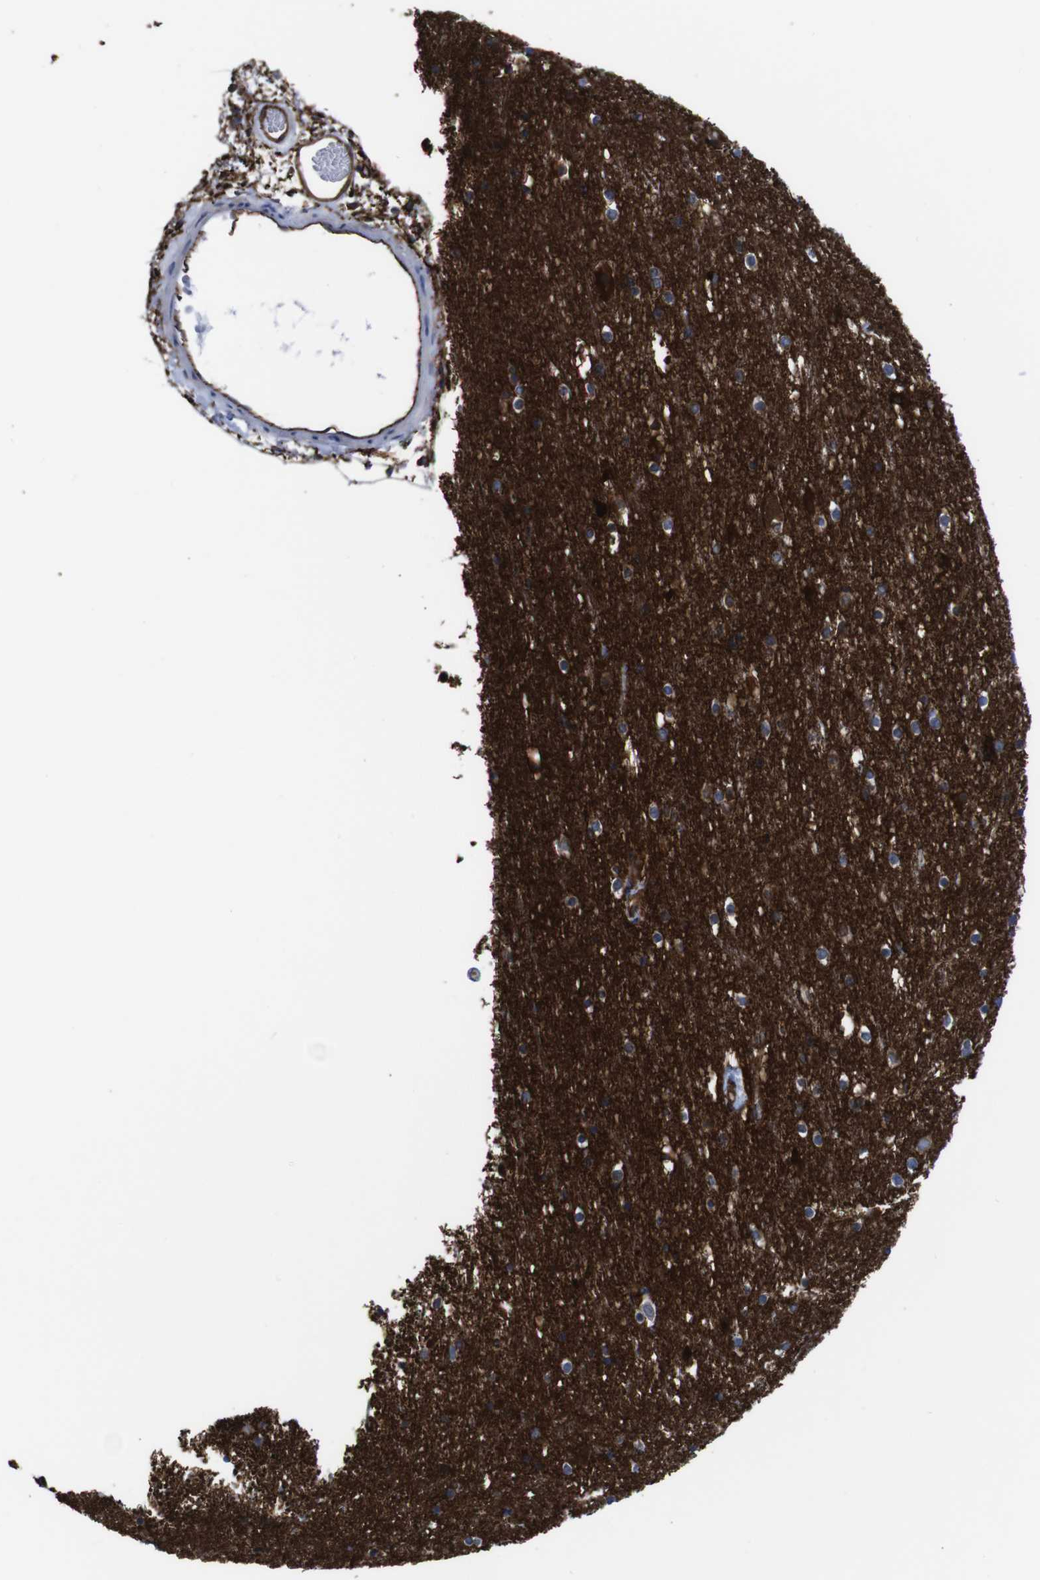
{"staining": {"intensity": "strong", "quantity": ">75%", "location": "cytoplasmic/membranous"}, "tissue": "cerebral cortex", "cell_type": "Endothelial cells", "image_type": "normal", "snomed": [{"axis": "morphology", "description": "Normal tissue, NOS"}, {"axis": "topography", "description": "Cerebral cortex"}], "caption": "This photomicrograph displays immunohistochemistry staining of normal cerebral cortex, with high strong cytoplasmic/membranous expression in about >75% of endothelial cells.", "gene": "SPTBN1", "patient": {"sex": "male", "age": 45}}